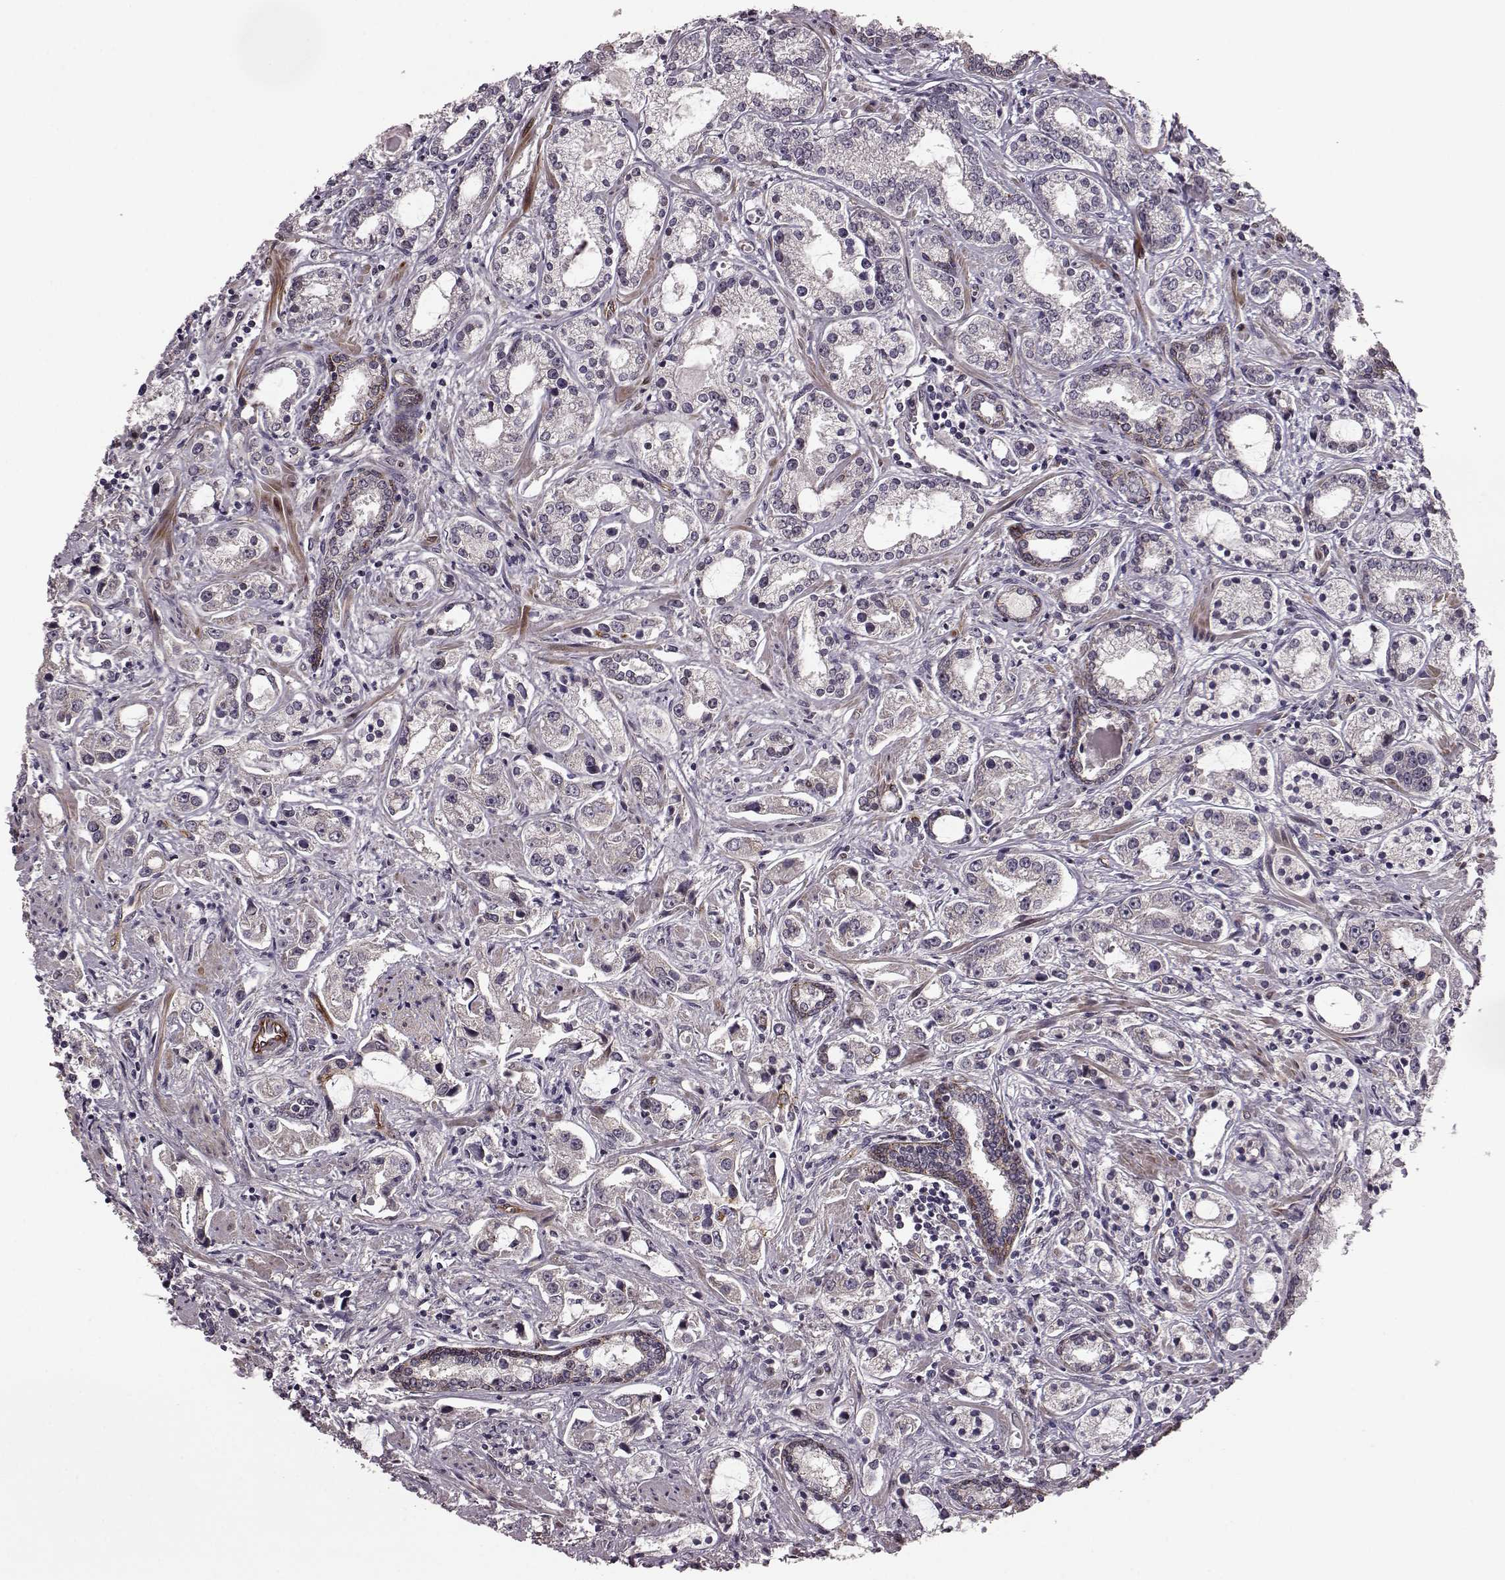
{"staining": {"intensity": "negative", "quantity": "none", "location": "none"}, "tissue": "prostate cancer", "cell_type": "Tumor cells", "image_type": "cancer", "snomed": [{"axis": "morphology", "description": "Adenocarcinoma, Medium grade"}, {"axis": "topography", "description": "Prostate"}], "caption": "IHC histopathology image of neoplastic tissue: prostate medium-grade adenocarcinoma stained with DAB displays no significant protein expression in tumor cells. The staining was performed using DAB (3,3'-diaminobenzidine) to visualize the protein expression in brown, while the nuclei were stained in blue with hematoxylin (Magnification: 20x).", "gene": "SYNPO", "patient": {"sex": "male", "age": 57}}